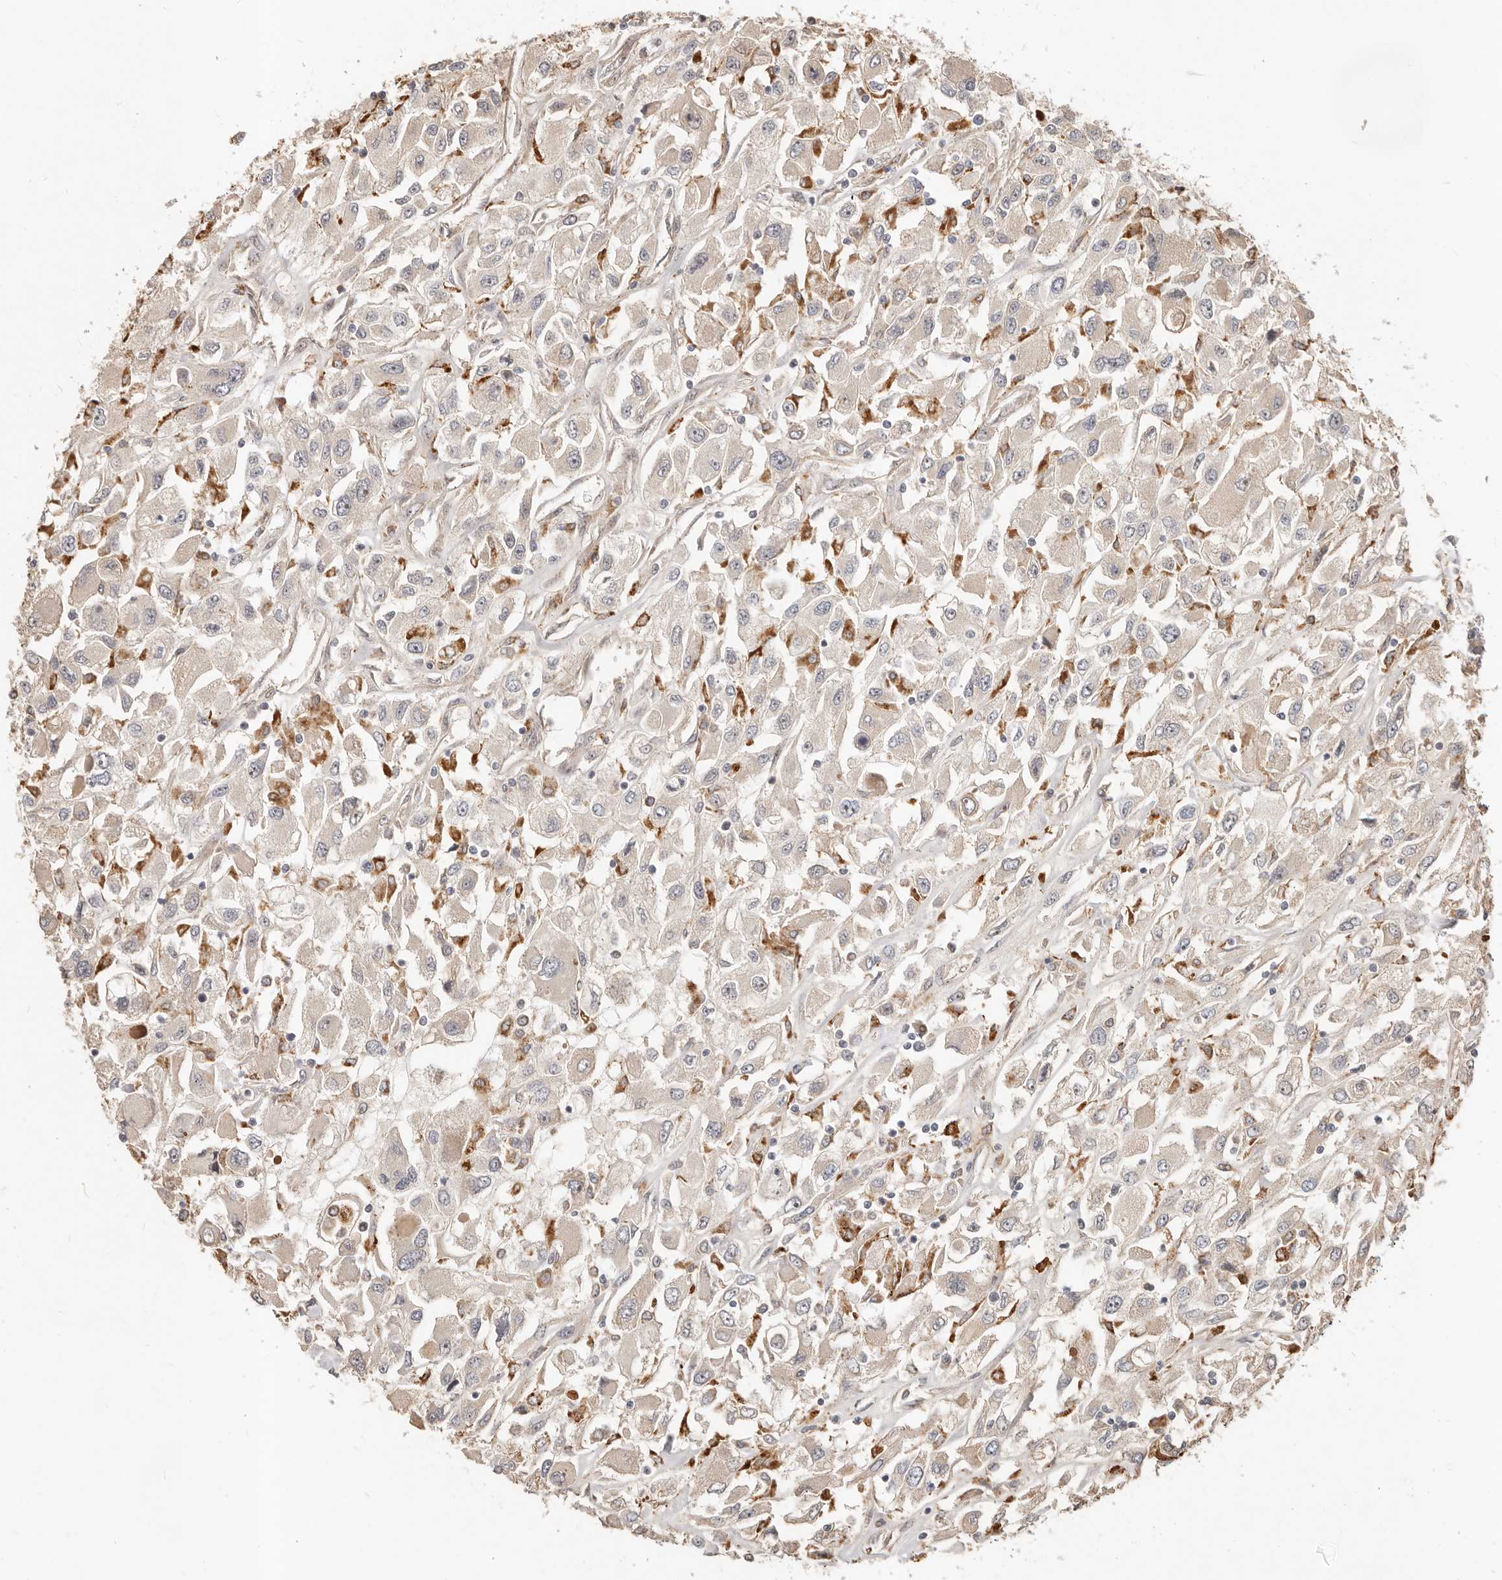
{"staining": {"intensity": "negative", "quantity": "none", "location": "none"}, "tissue": "renal cancer", "cell_type": "Tumor cells", "image_type": "cancer", "snomed": [{"axis": "morphology", "description": "Adenocarcinoma, NOS"}, {"axis": "topography", "description": "Kidney"}], "caption": "Immunohistochemical staining of renal cancer (adenocarcinoma) shows no significant positivity in tumor cells.", "gene": "ZRANB1", "patient": {"sex": "female", "age": 52}}